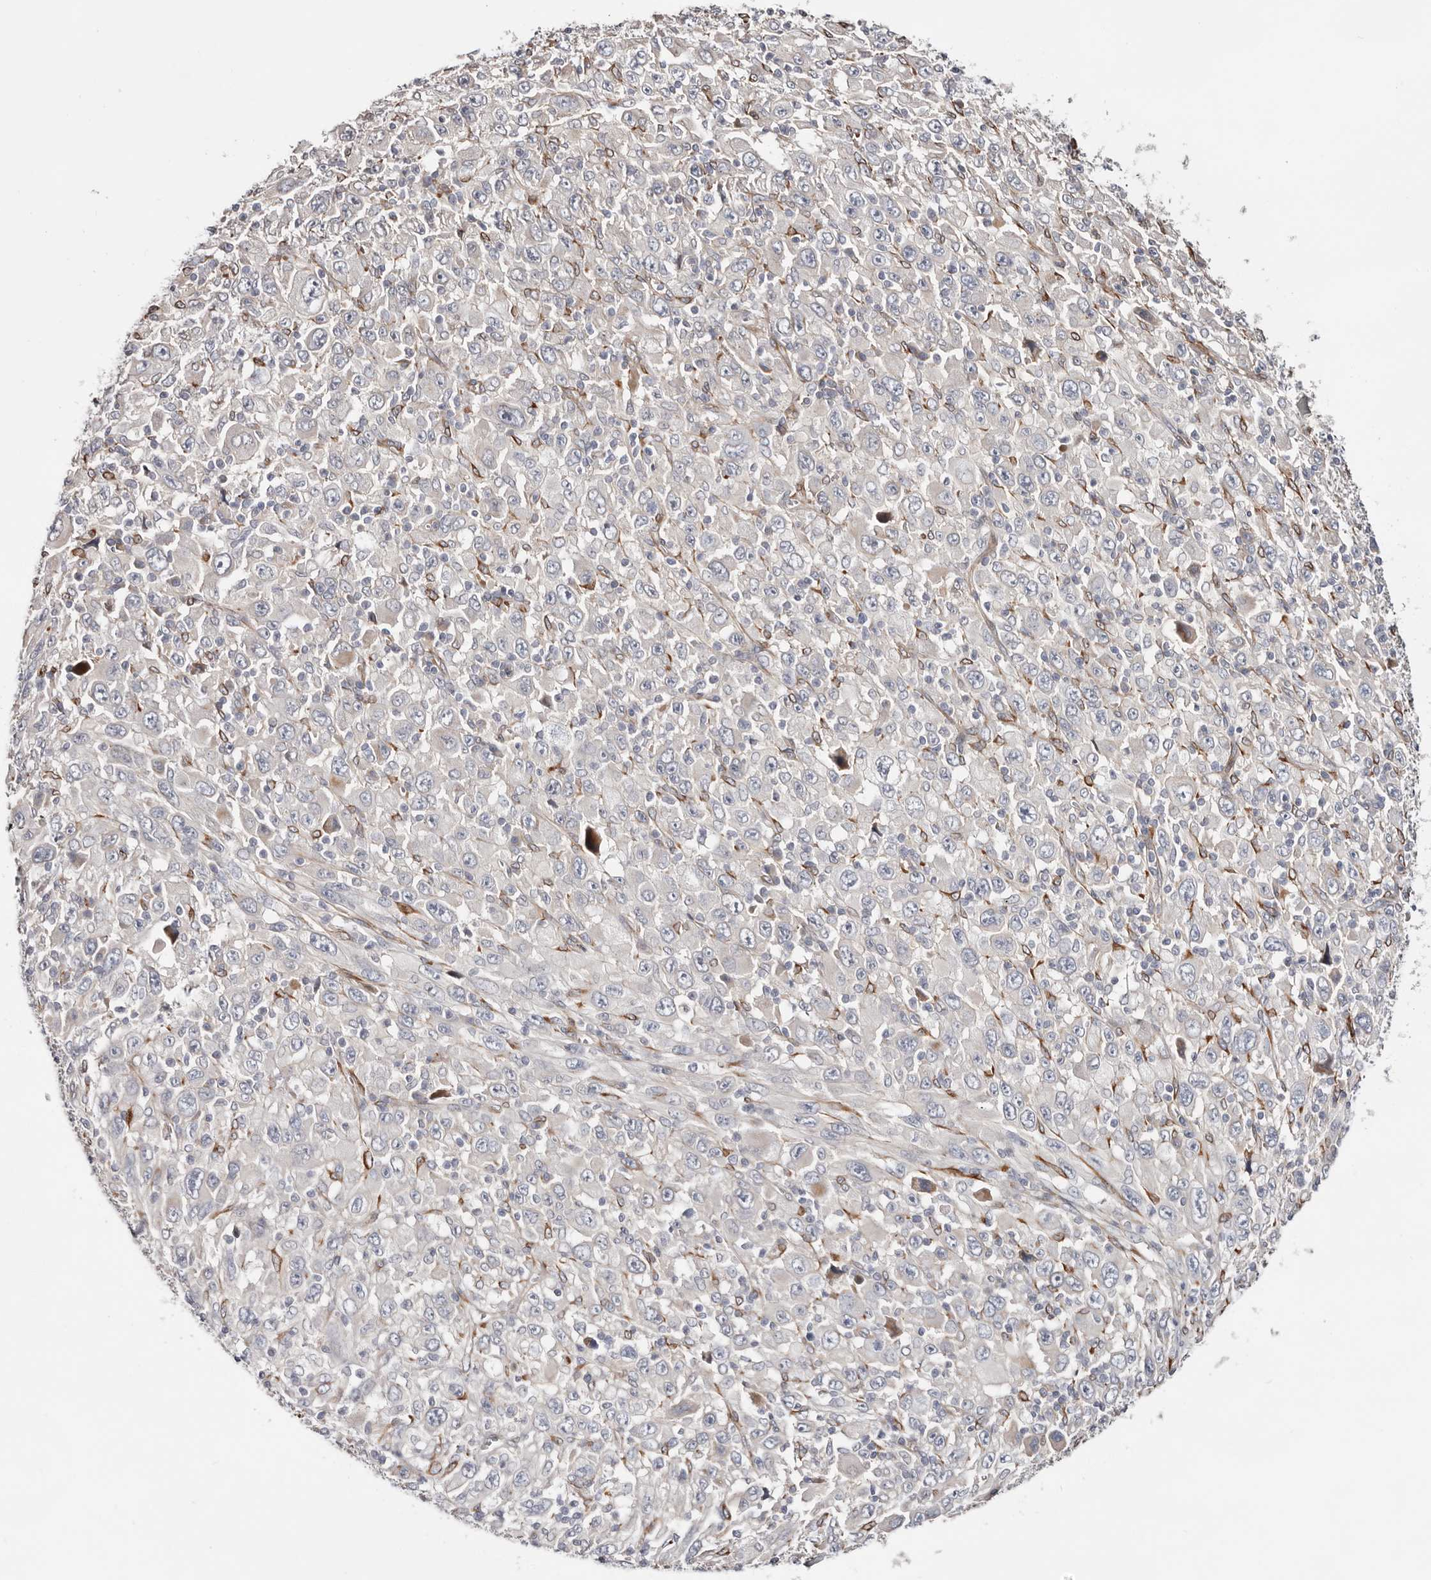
{"staining": {"intensity": "negative", "quantity": "none", "location": "none"}, "tissue": "melanoma", "cell_type": "Tumor cells", "image_type": "cancer", "snomed": [{"axis": "morphology", "description": "Malignant melanoma, Metastatic site"}, {"axis": "topography", "description": "Skin"}], "caption": "Malignant melanoma (metastatic site) was stained to show a protein in brown. There is no significant staining in tumor cells.", "gene": "USH1C", "patient": {"sex": "female", "age": 56}}